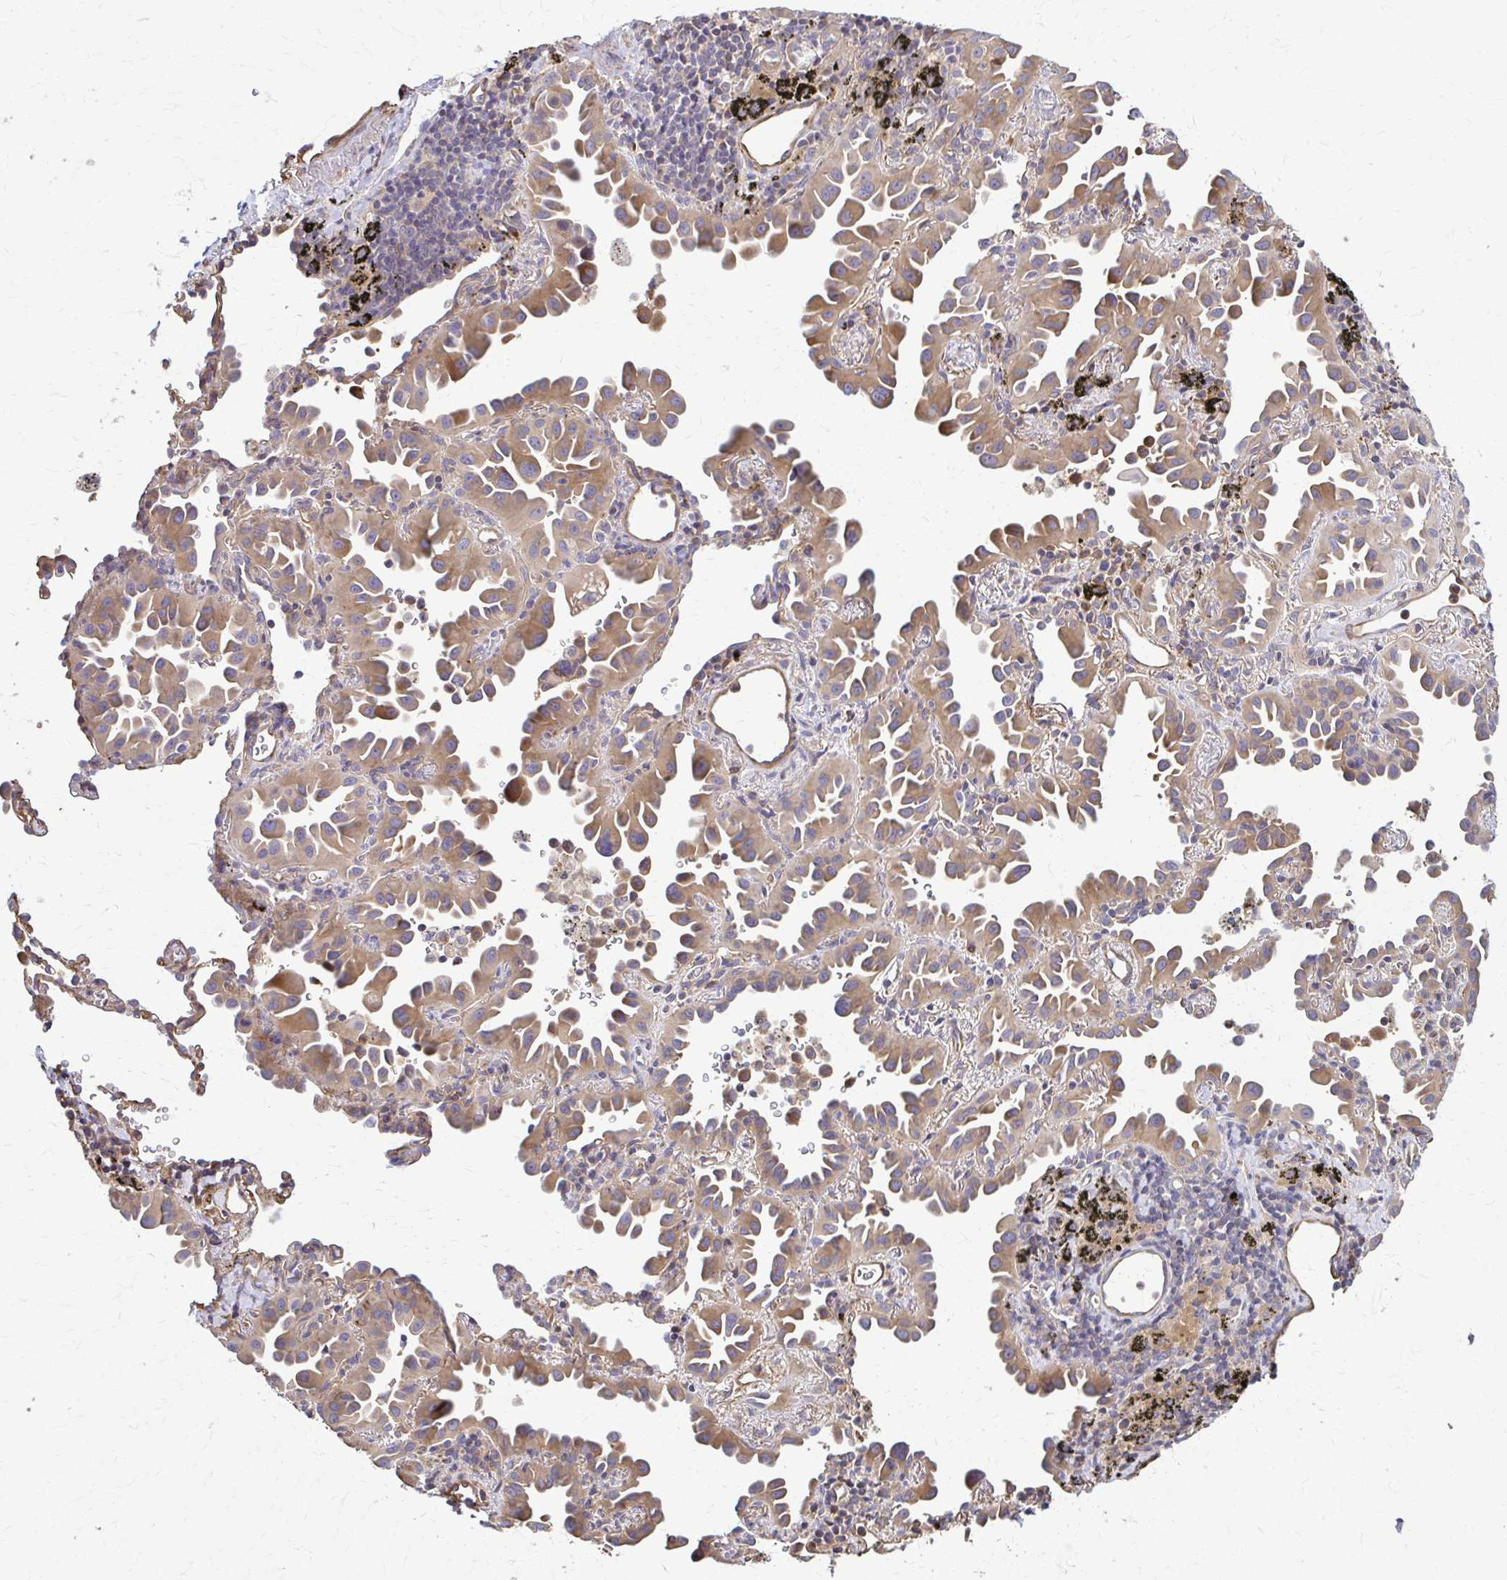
{"staining": {"intensity": "moderate", "quantity": ">75%", "location": "cytoplasmic/membranous"}, "tissue": "lung cancer", "cell_type": "Tumor cells", "image_type": "cancer", "snomed": [{"axis": "morphology", "description": "Adenocarcinoma, NOS"}, {"axis": "topography", "description": "Lung"}], "caption": "IHC histopathology image of neoplastic tissue: human lung cancer (adenocarcinoma) stained using IHC reveals medium levels of moderate protein expression localized specifically in the cytoplasmic/membranous of tumor cells, appearing as a cytoplasmic/membranous brown color.", "gene": "DSP", "patient": {"sex": "male", "age": 68}}